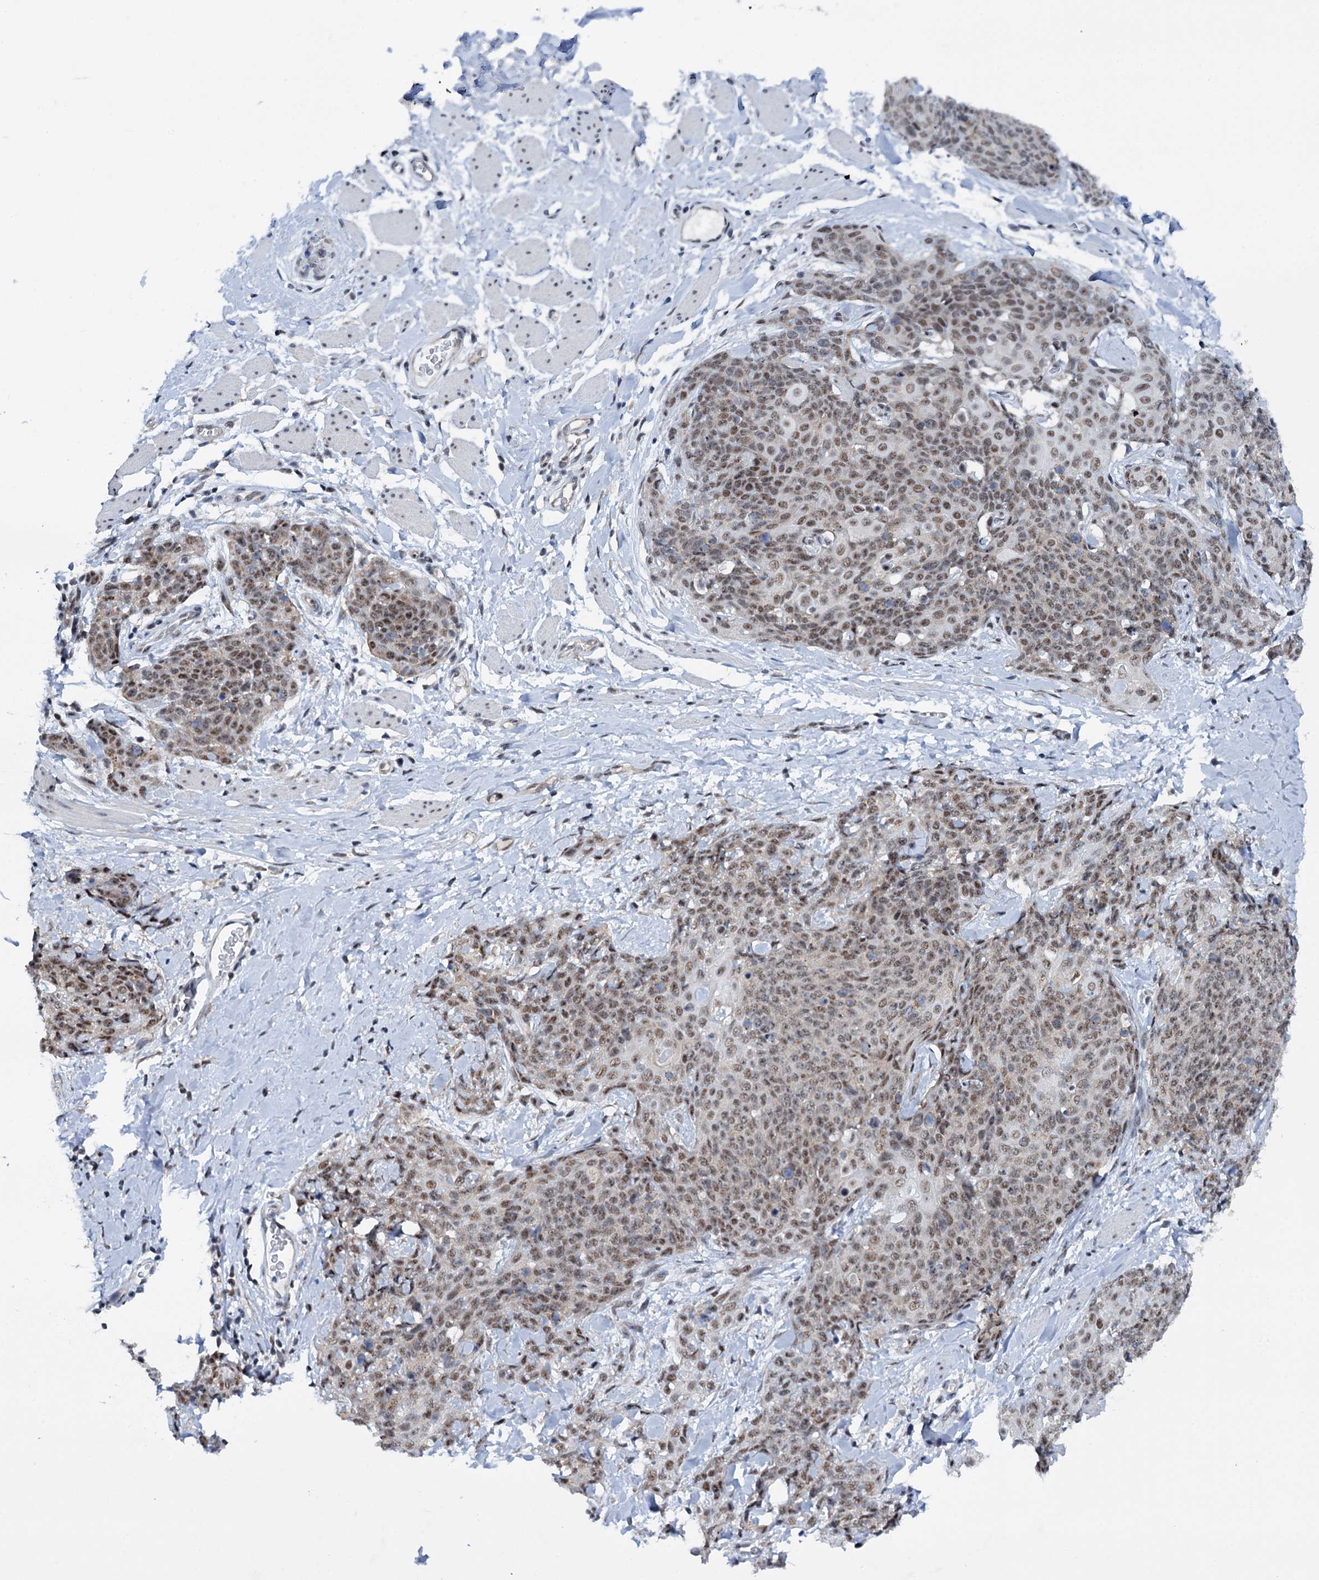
{"staining": {"intensity": "moderate", "quantity": ">75%", "location": "nuclear"}, "tissue": "skin cancer", "cell_type": "Tumor cells", "image_type": "cancer", "snomed": [{"axis": "morphology", "description": "Squamous cell carcinoma, NOS"}, {"axis": "topography", "description": "Skin"}, {"axis": "topography", "description": "Vulva"}], "caption": "This is a histology image of immunohistochemistry staining of skin cancer (squamous cell carcinoma), which shows moderate expression in the nuclear of tumor cells.", "gene": "SREK1", "patient": {"sex": "female", "age": 85}}